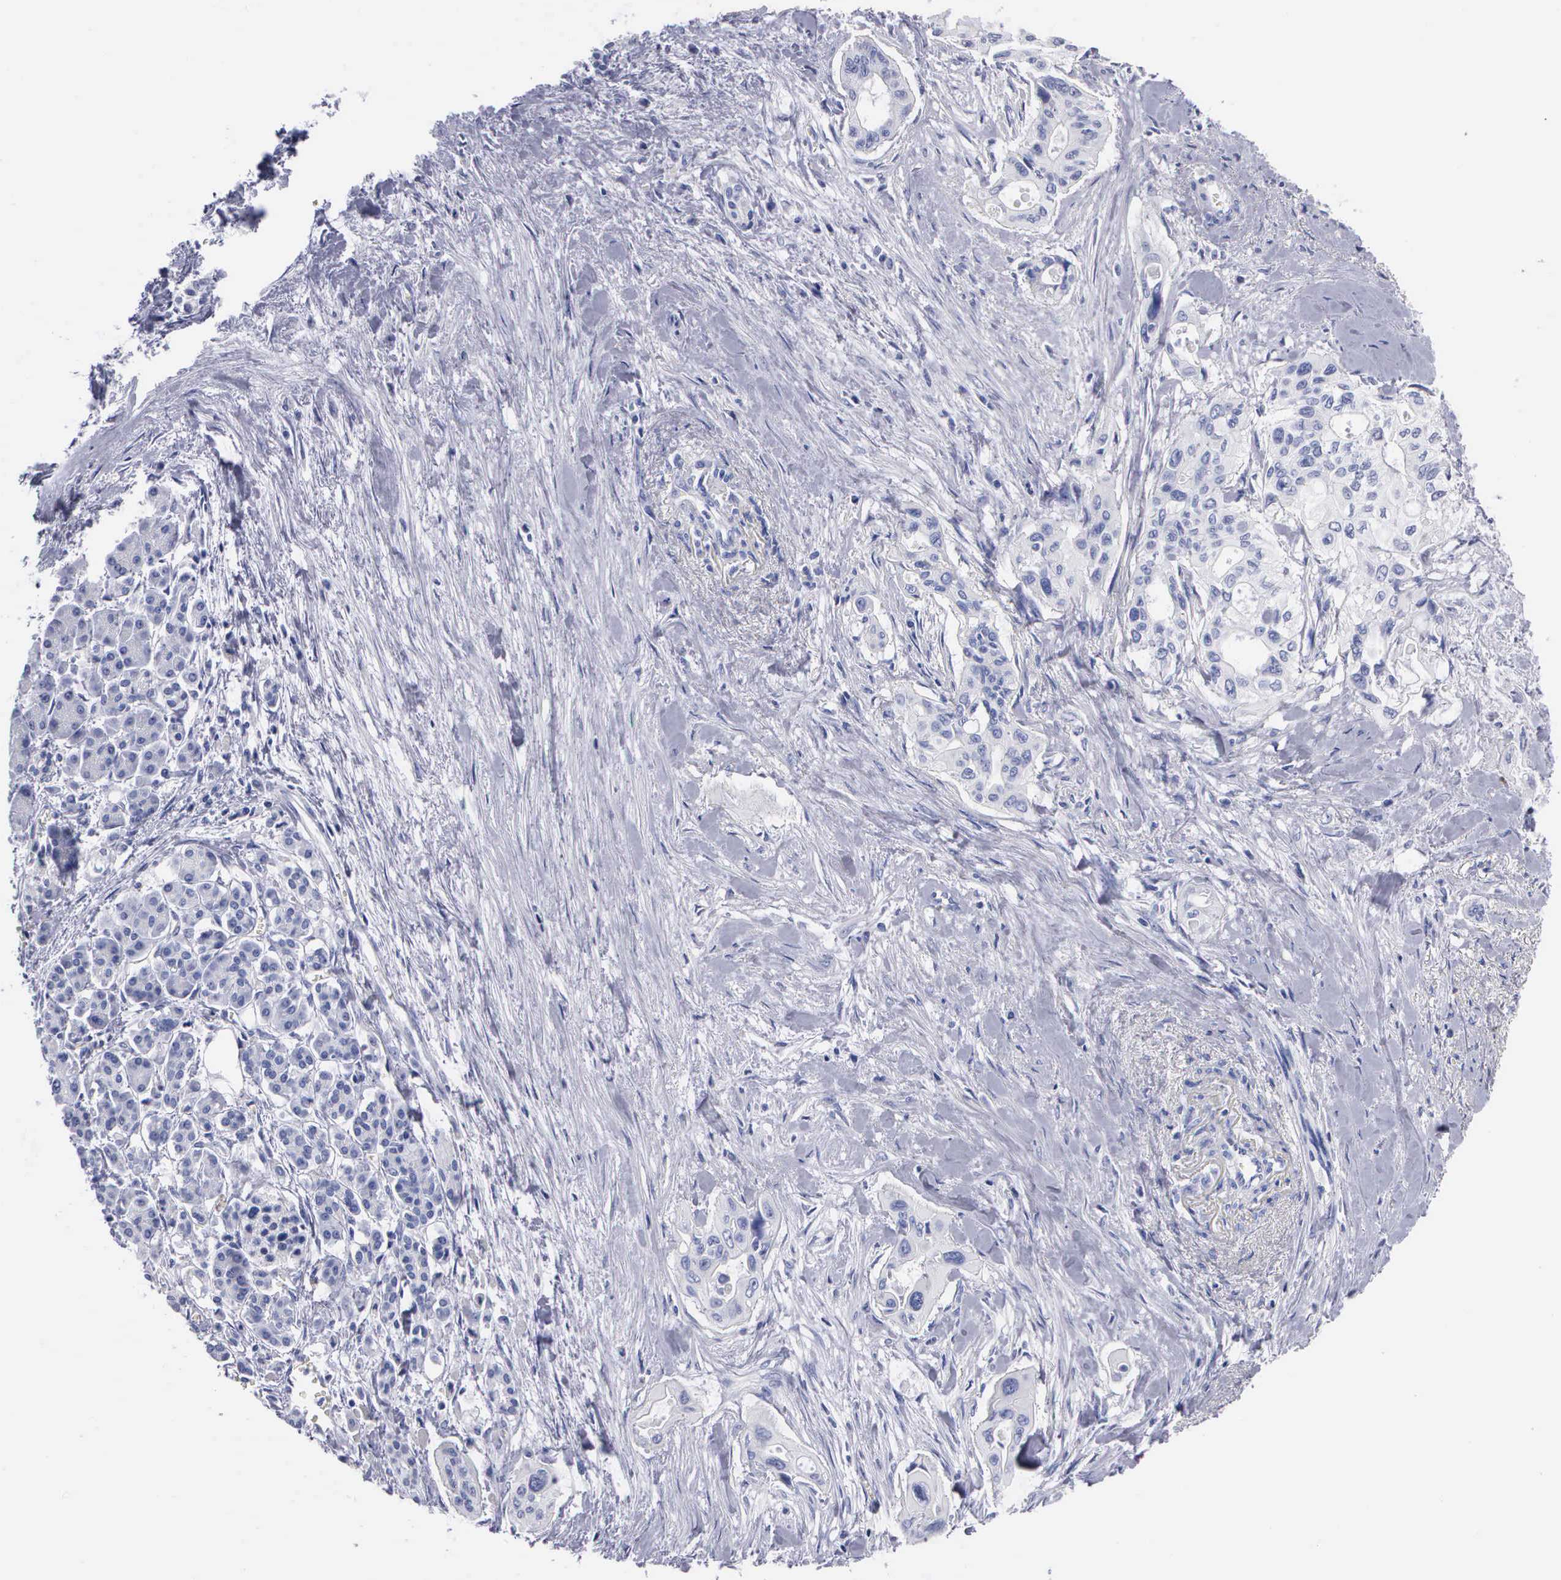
{"staining": {"intensity": "negative", "quantity": "none", "location": "none"}, "tissue": "pancreatic cancer", "cell_type": "Tumor cells", "image_type": "cancer", "snomed": [{"axis": "morphology", "description": "Adenocarcinoma, NOS"}, {"axis": "topography", "description": "Pancreas"}], "caption": "This is an immunohistochemistry photomicrograph of human pancreatic adenocarcinoma. There is no expression in tumor cells.", "gene": "CYP19A1", "patient": {"sex": "male", "age": 77}}